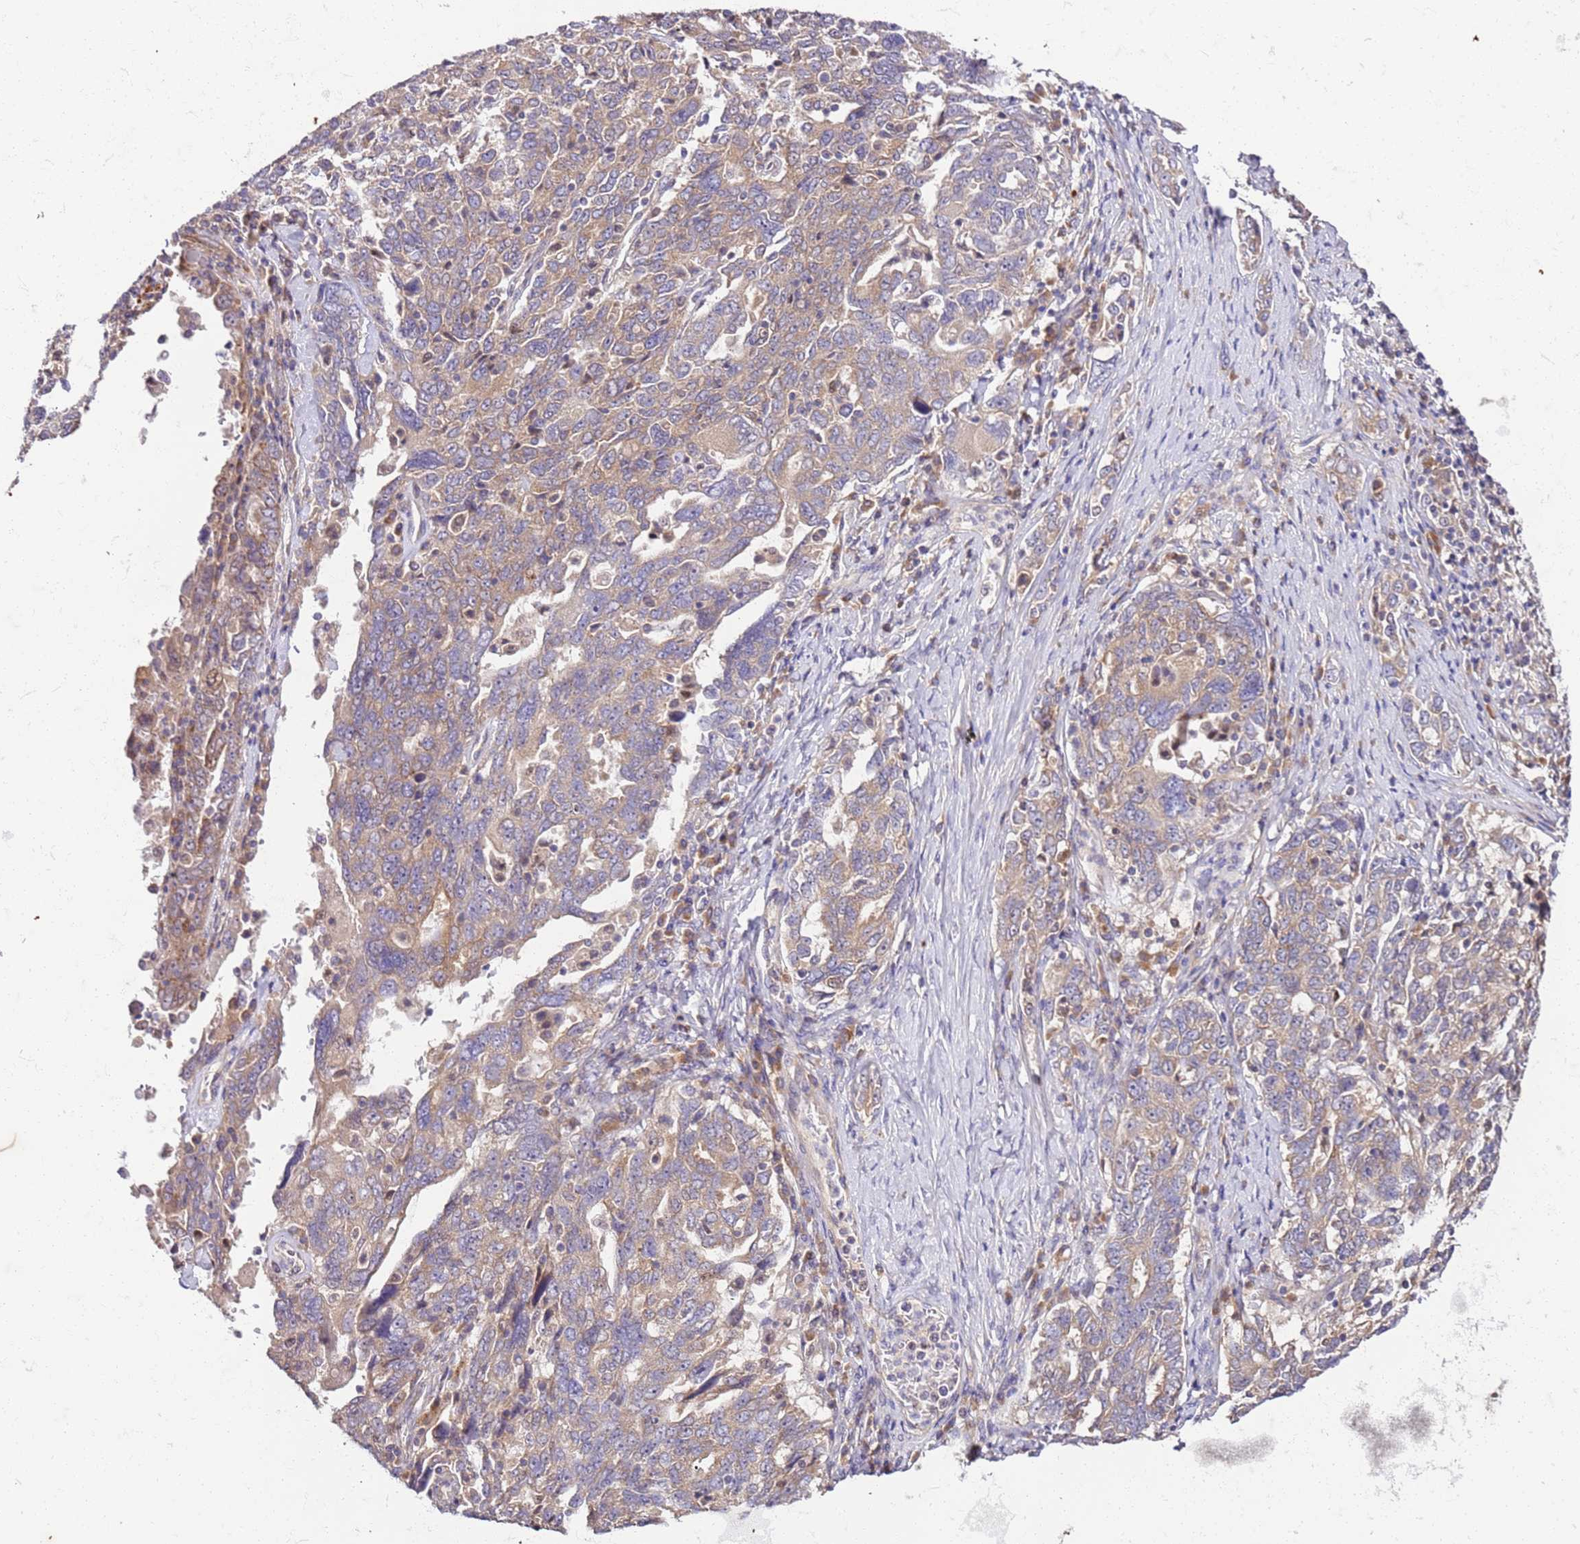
{"staining": {"intensity": "weak", "quantity": "25%-75%", "location": "cytoplasmic/membranous"}, "tissue": "ovarian cancer", "cell_type": "Tumor cells", "image_type": "cancer", "snomed": [{"axis": "morphology", "description": "Carcinoma, endometroid"}, {"axis": "topography", "description": "Ovary"}], "caption": "Ovarian cancer stained with a protein marker demonstrates weak staining in tumor cells.", "gene": "OSBP", "patient": {"sex": "female", "age": 62}}